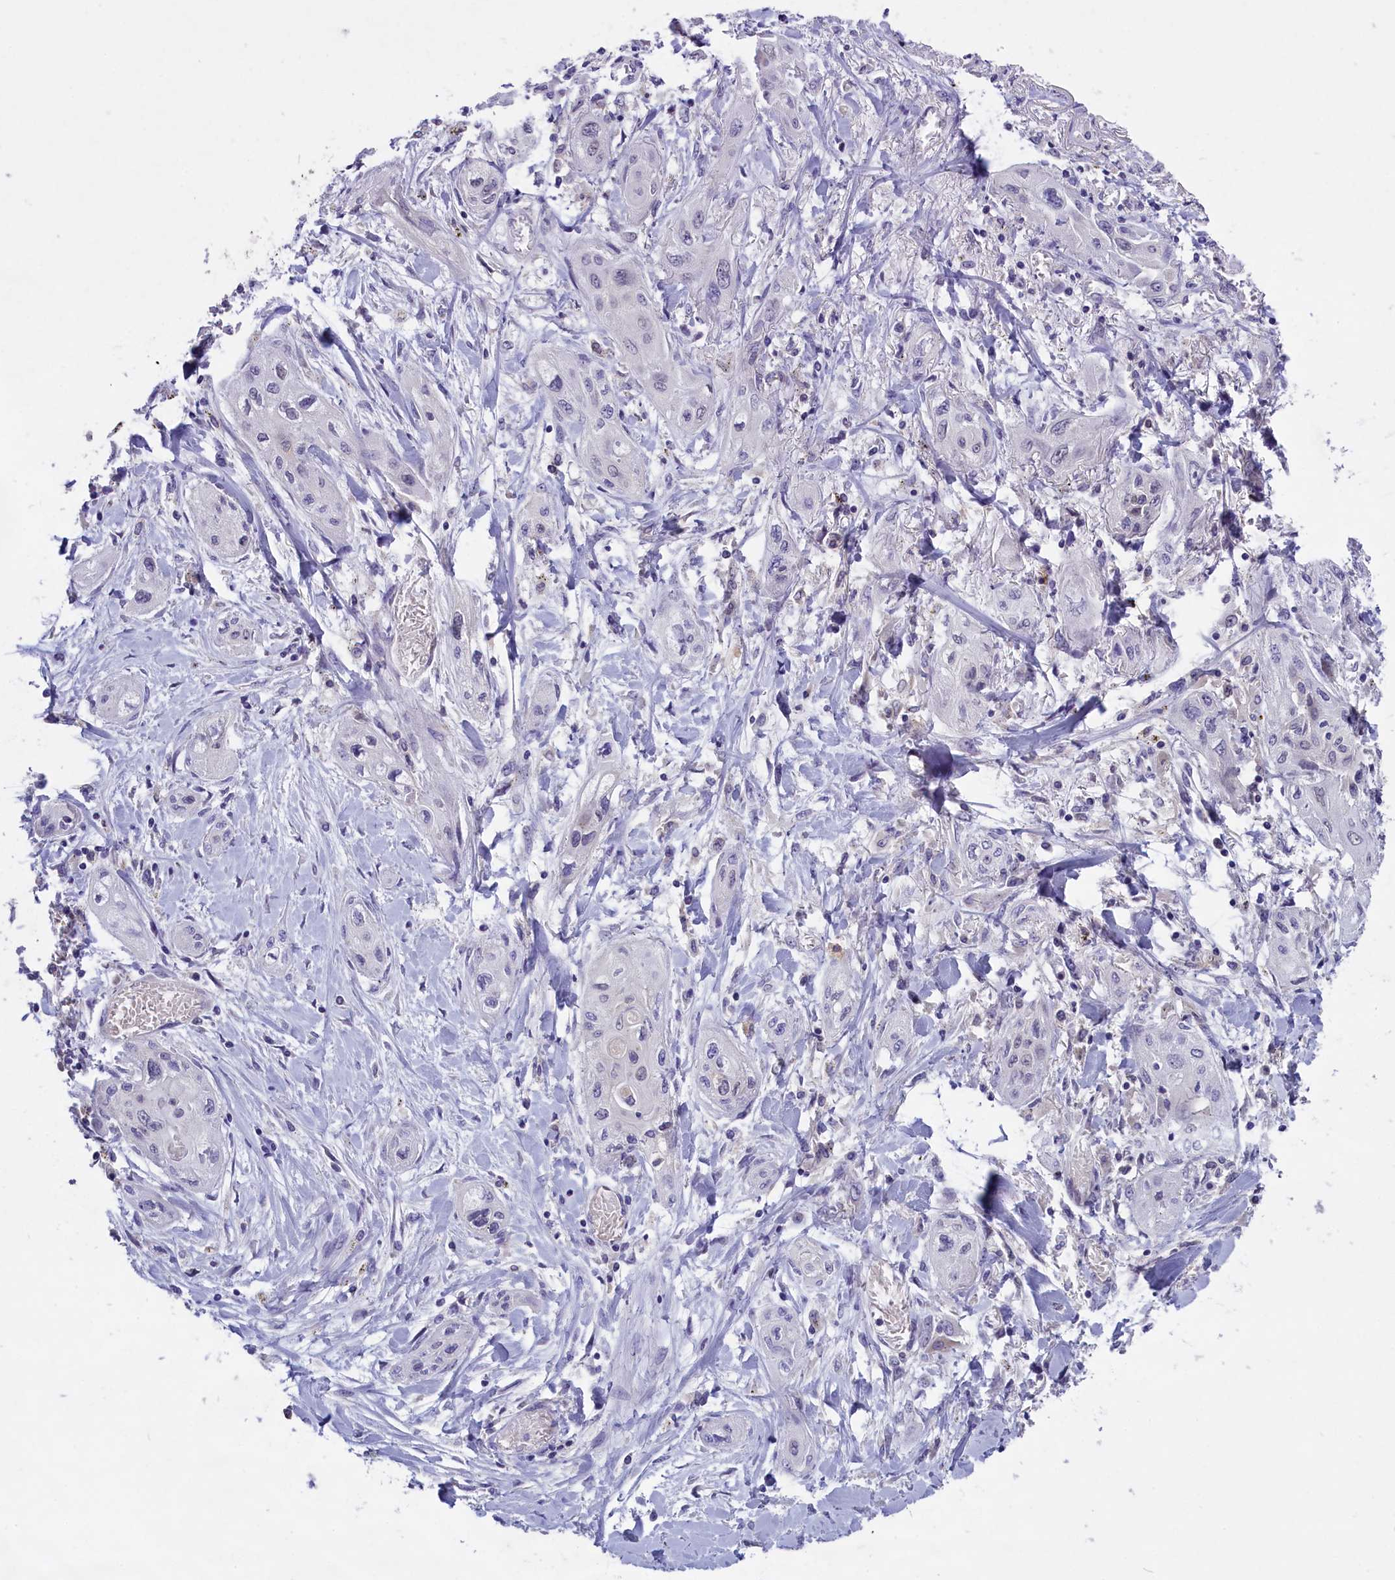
{"staining": {"intensity": "negative", "quantity": "none", "location": "none"}, "tissue": "lung cancer", "cell_type": "Tumor cells", "image_type": "cancer", "snomed": [{"axis": "morphology", "description": "Squamous cell carcinoma, NOS"}, {"axis": "topography", "description": "Lung"}], "caption": "DAB immunohistochemical staining of human lung squamous cell carcinoma exhibits no significant positivity in tumor cells. The staining is performed using DAB (3,3'-diaminobenzidine) brown chromogen with nuclei counter-stained in using hematoxylin.", "gene": "ENPP6", "patient": {"sex": "female", "age": 47}}